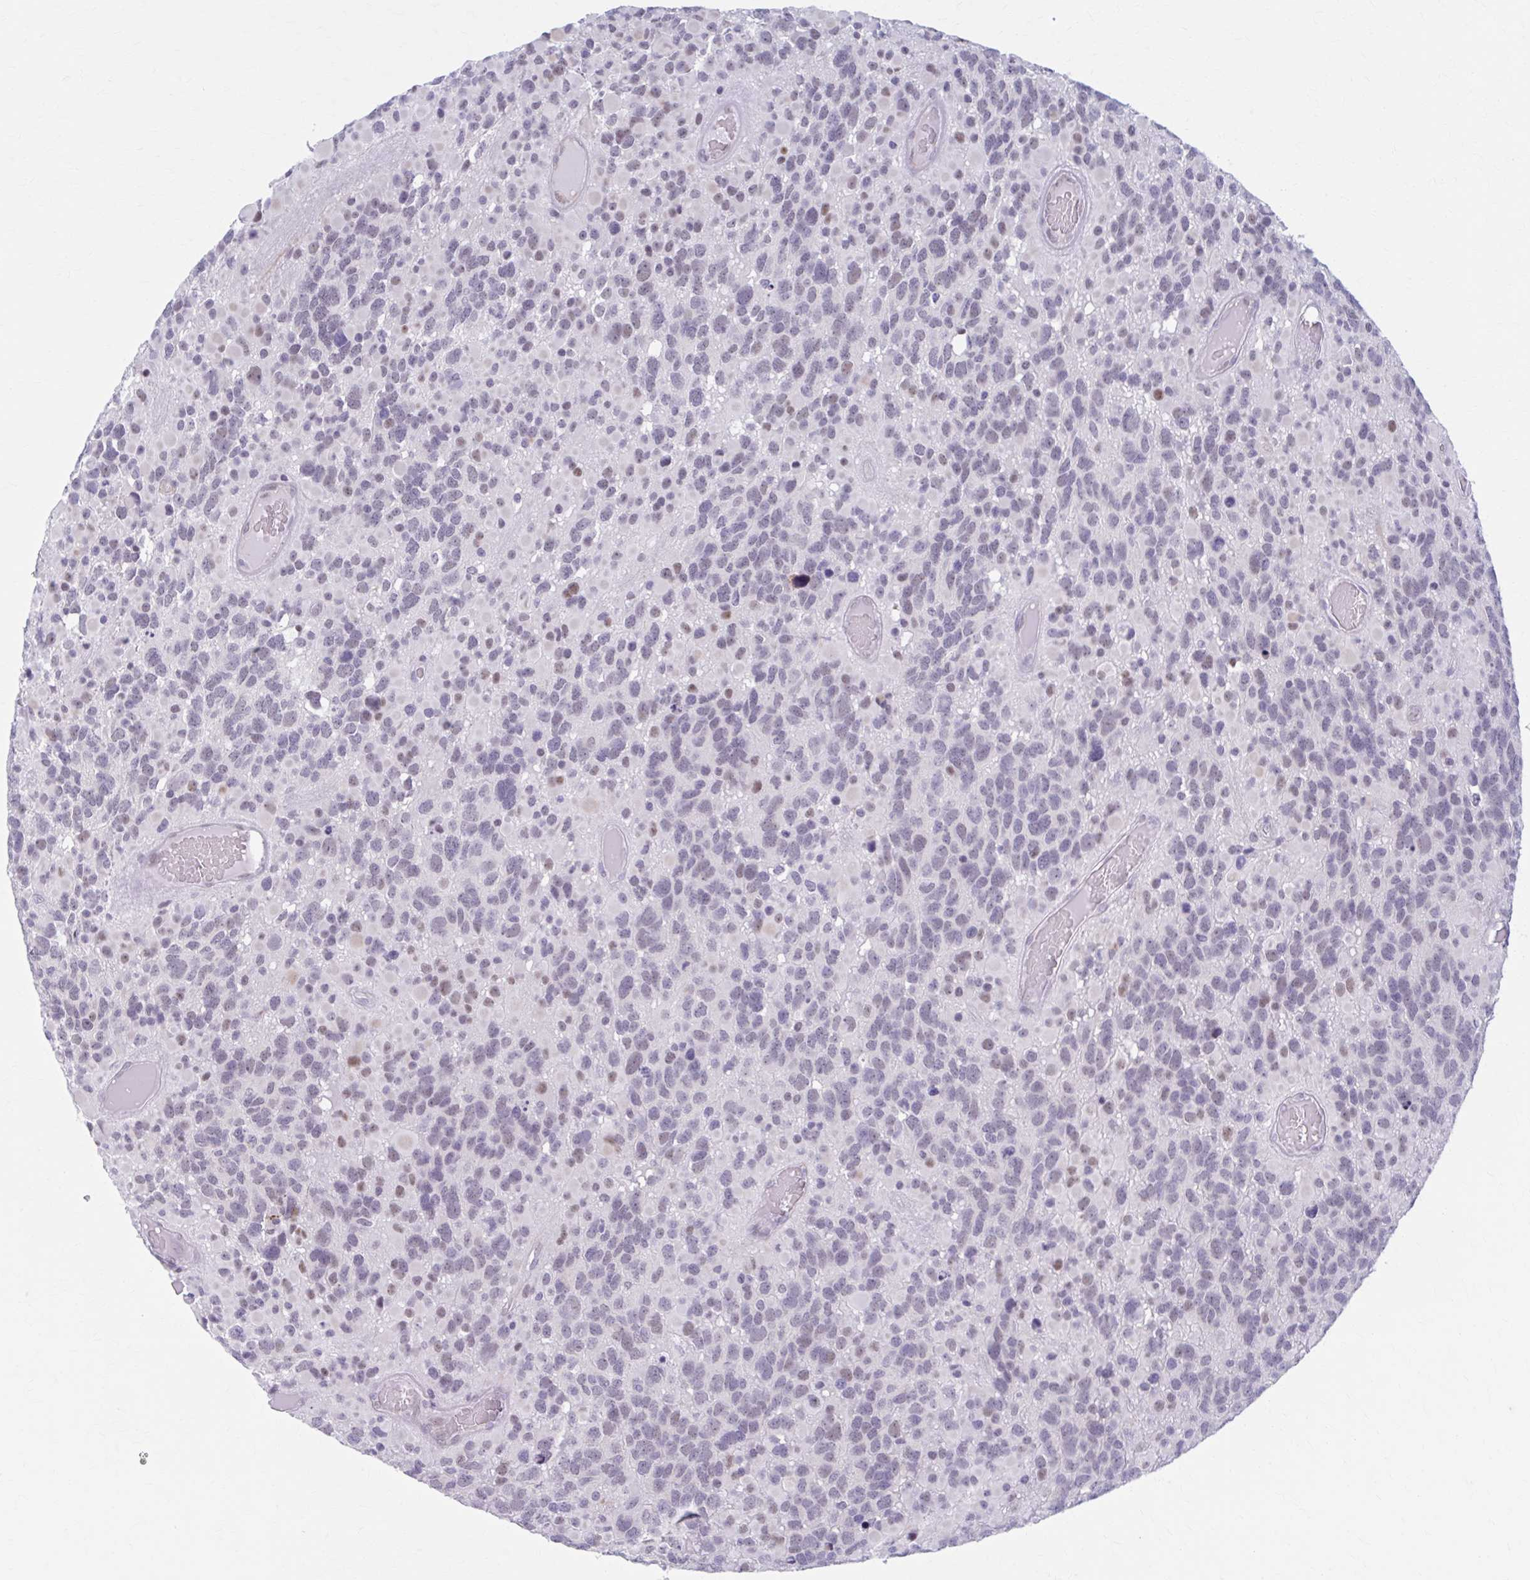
{"staining": {"intensity": "weak", "quantity": "<25%", "location": "nuclear"}, "tissue": "glioma", "cell_type": "Tumor cells", "image_type": "cancer", "snomed": [{"axis": "morphology", "description": "Glioma, malignant, High grade"}, {"axis": "topography", "description": "Brain"}], "caption": "This is an IHC photomicrograph of human glioma. There is no positivity in tumor cells.", "gene": "CCDC105", "patient": {"sex": "female", "age": 40}}